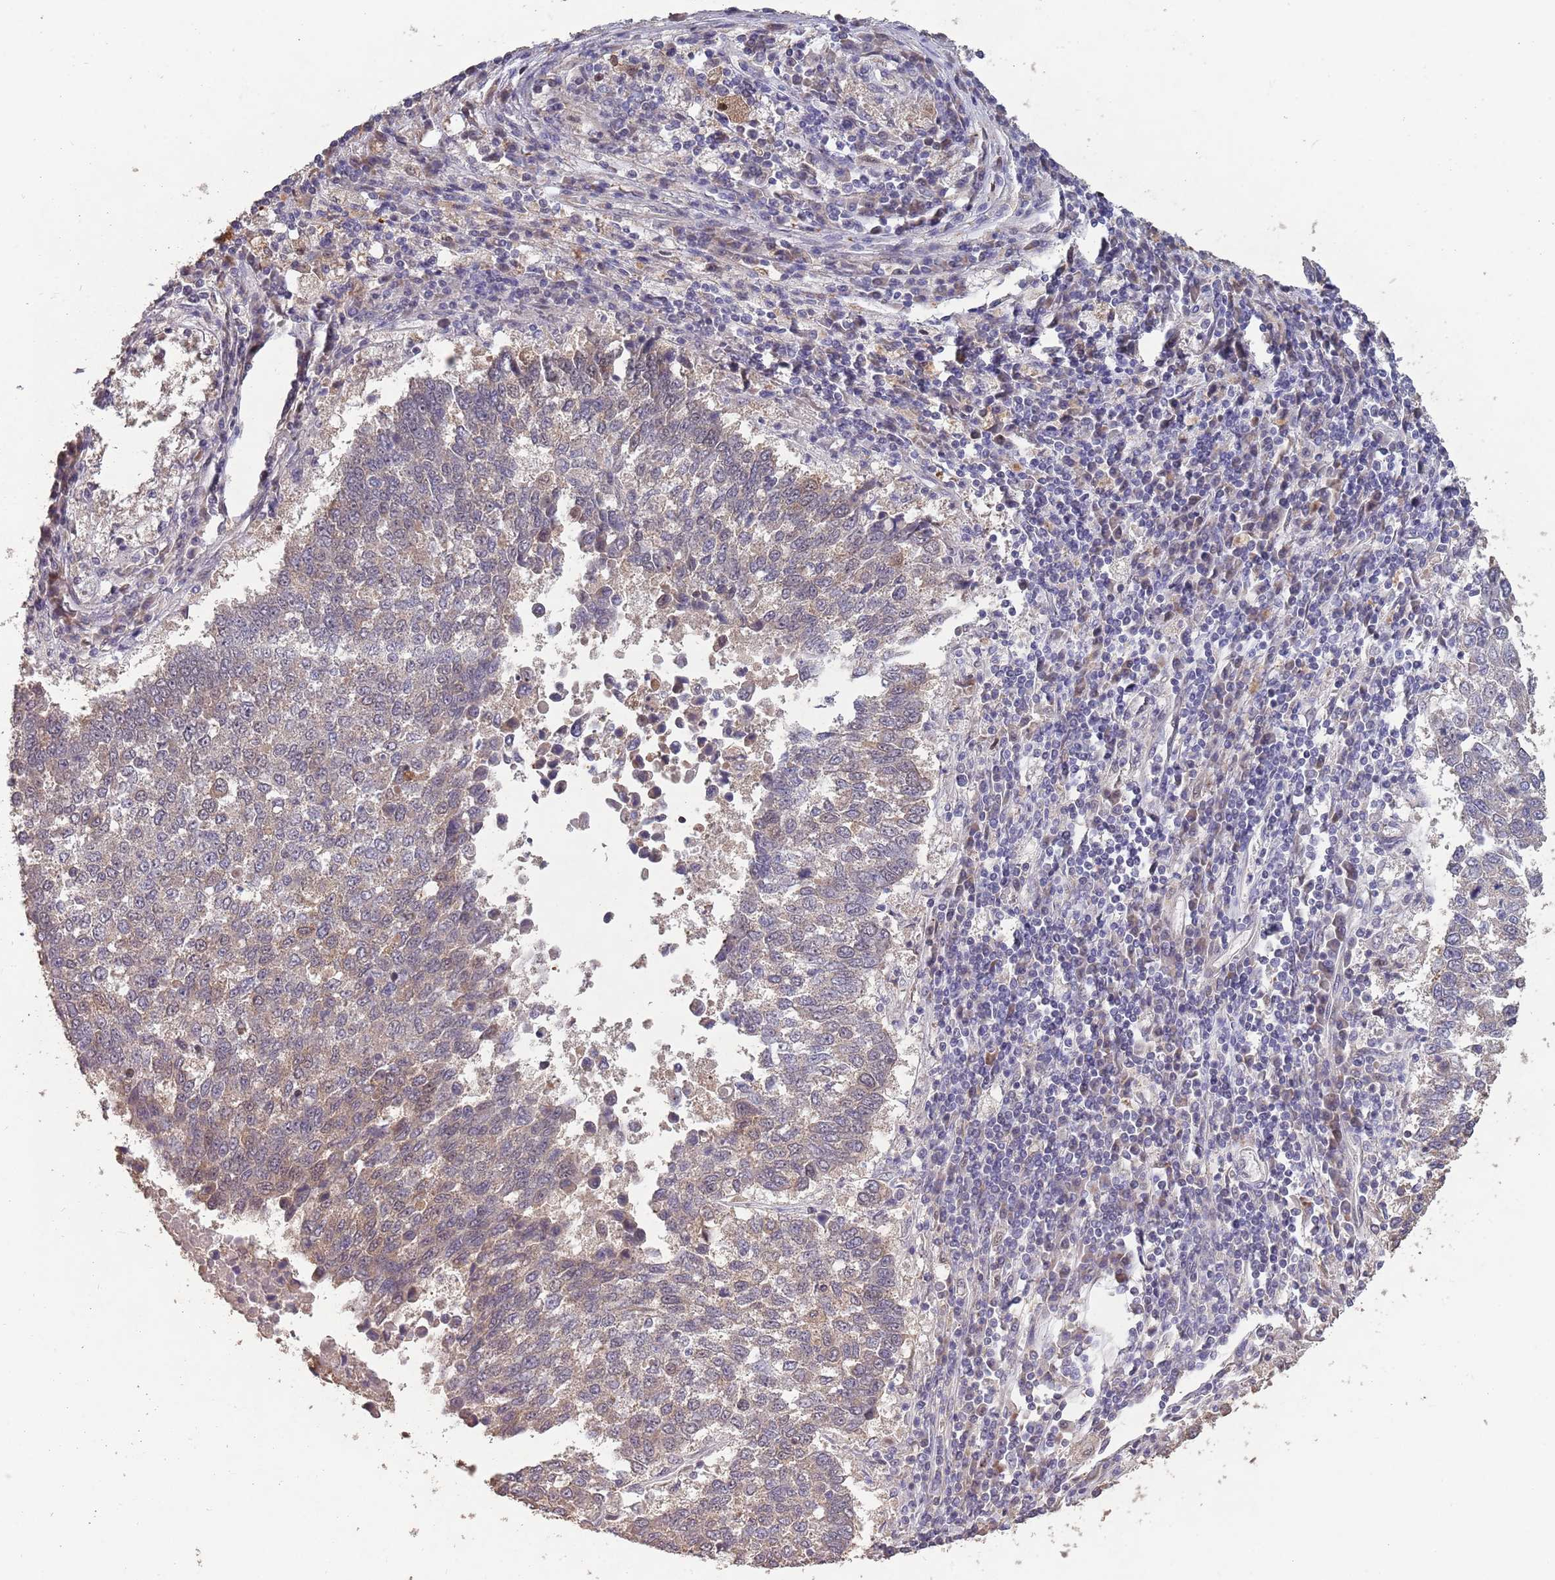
{"staining": {"intensity": "weak", "quantity": "<25%", "location": "cytoplasmic/membranous"}, "tissue": "lung cancer", "cell_type": "Tumor cells", "image_type": "cancer", "snomed": [{"axis": "morphology", "description": "Squamous cell carcinoma, NOS"}, {"axis": "topography", "description": "Lung"}], "caption": "Immunohistochemical staining of lung squamous cell carcinoma displays no significant positivity in tumor cells.", "gene": "ZNF639", "patient": {"sex": "male", "age": 73}}